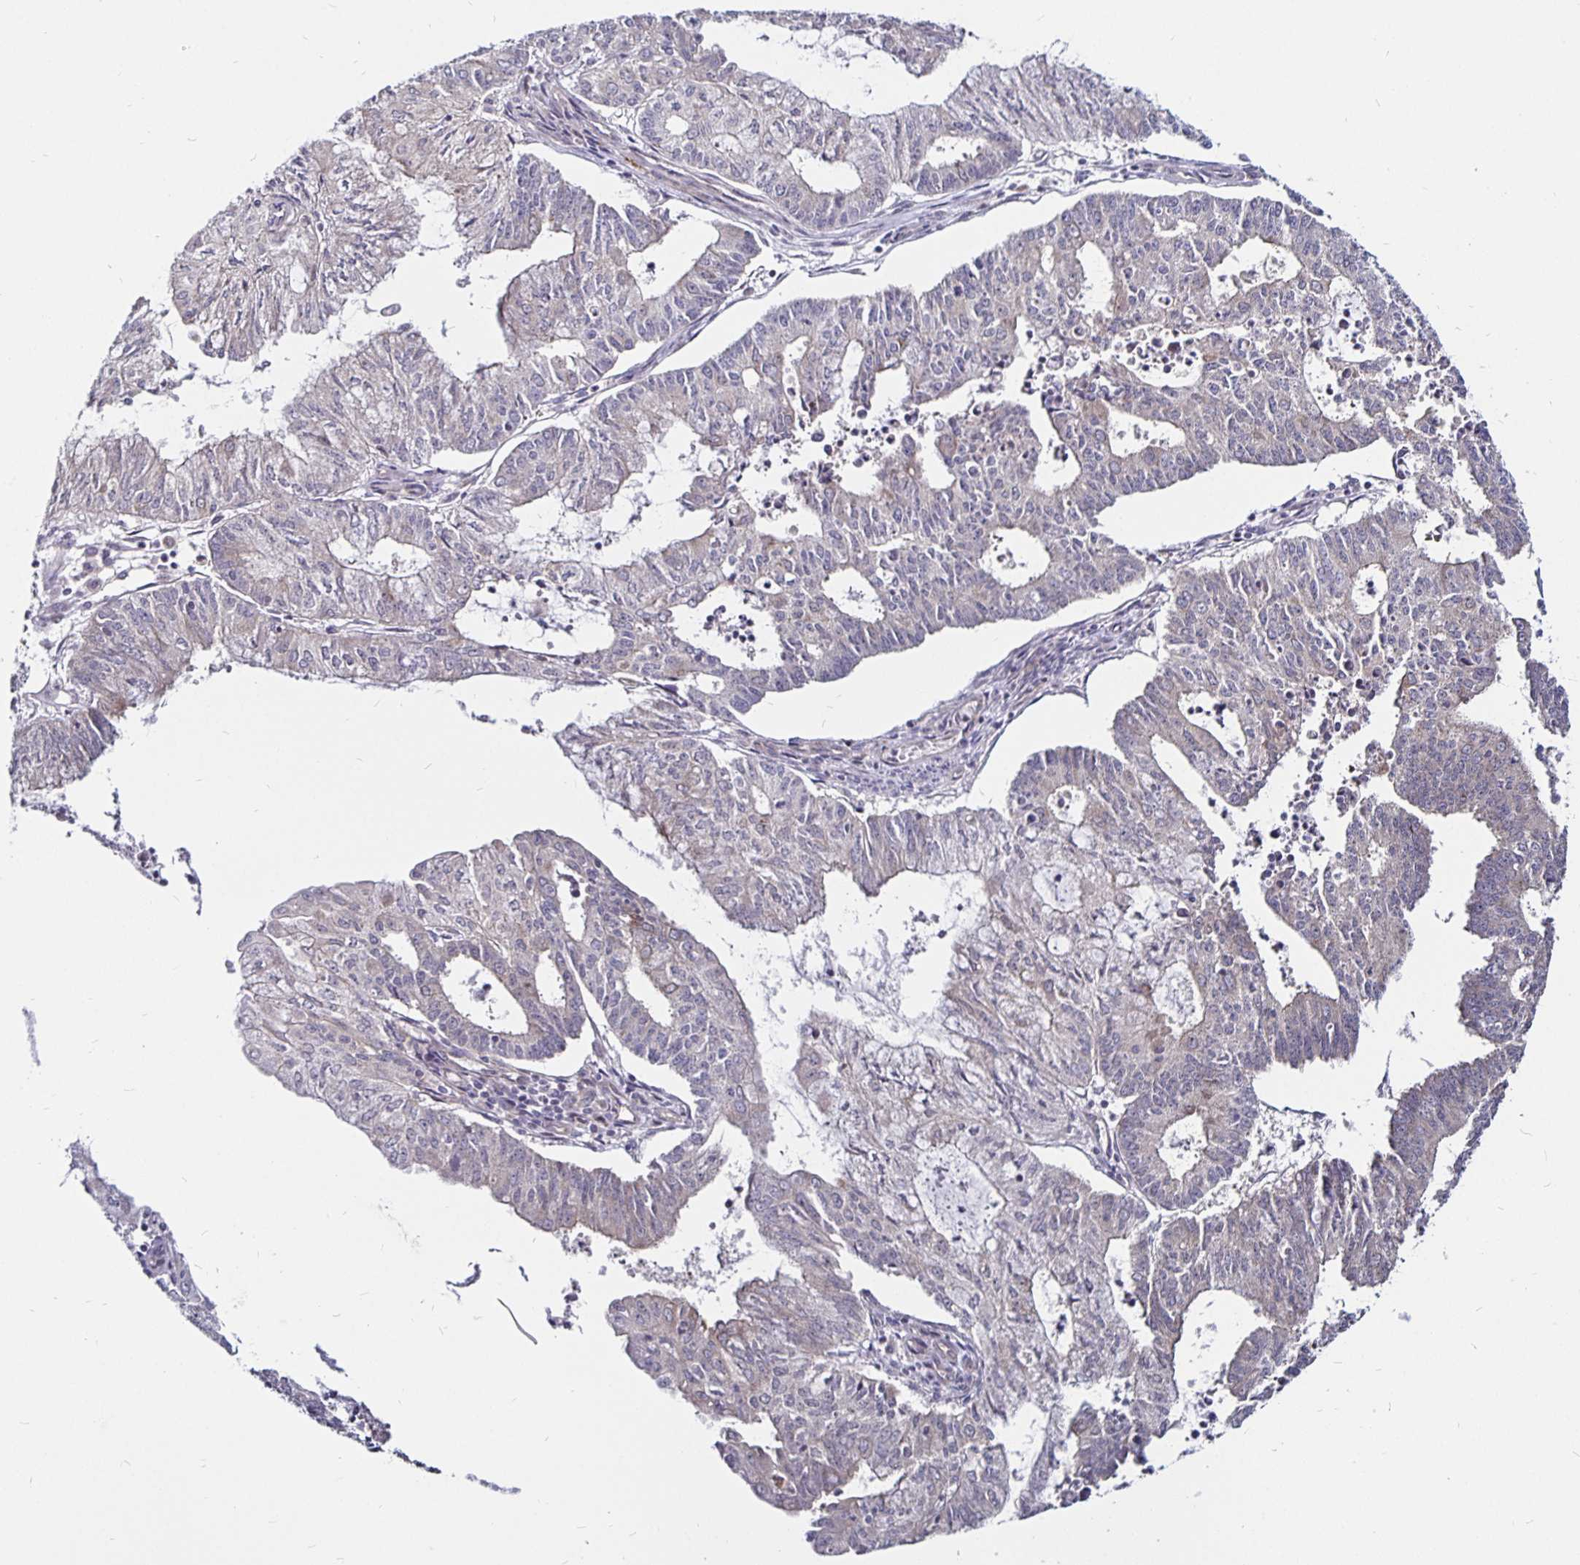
{"staining": {"intensity": "negative", "quantity": "none", "location": "none"}, "tissue": "endometrial cancer", "cell_type": "Tumor cells", "image_type": "cancer", "snomed": [{"axis": "morphology", "description": "Adenocarcinoma, NOS"}, {"axis": "topography", "description": "Endometrium"}], "caption": "This is an immunohistochemistry (IHC) photomicrograph of endometrial cancer. There is no expression in tumor cells.", "gene": "CYP27A1", "patient": {"sex": "female", "age": 61}}